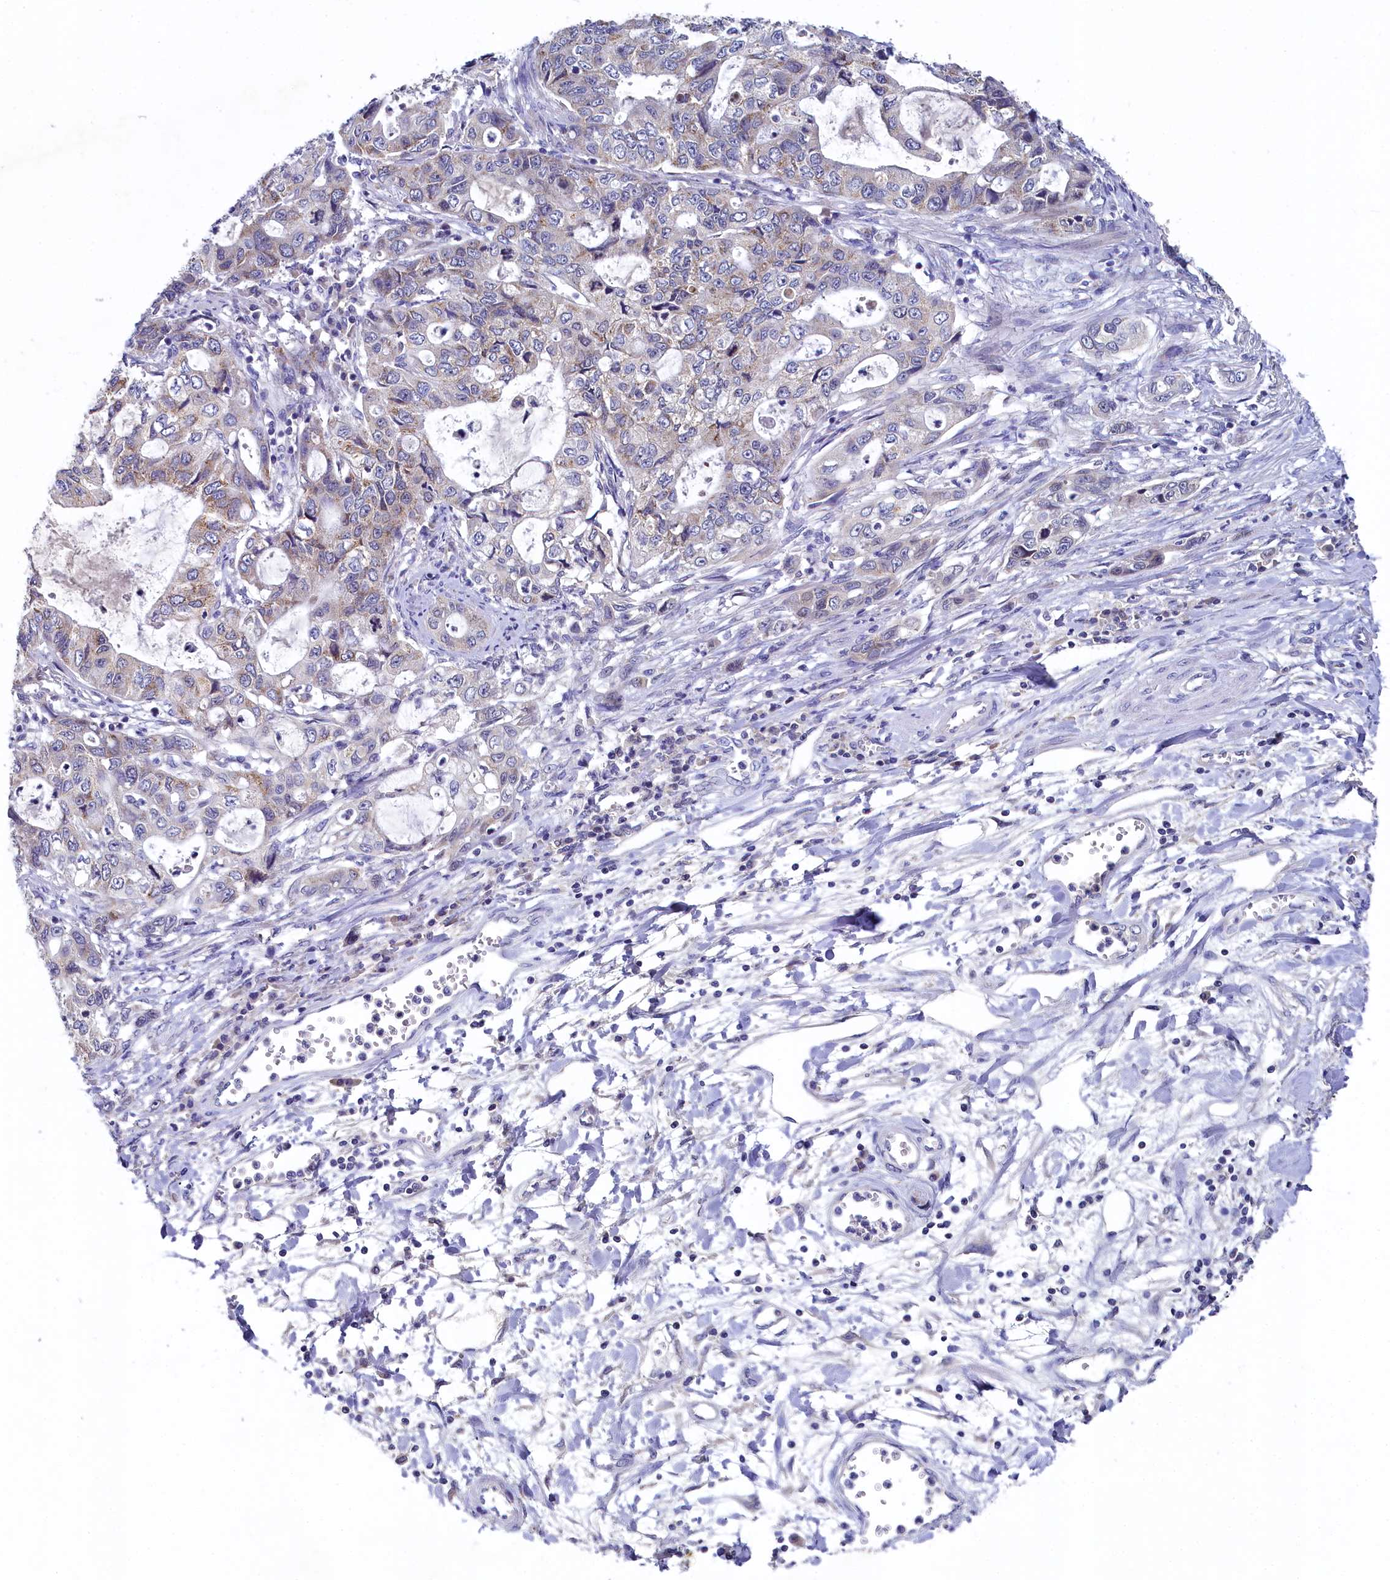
{"staining": {"intensity": "moderate", "quantity": "<25%", "location": "cytoplasmic/membranous"}, "tissue": "stomach cancer", "cell_type": "Tumor cells", "image_type": "cancer", "snomed": [{"axis": "morphology", "description": "Adenocarcinoma, NOS"}, {"axis": "topography", "description": "Stomach, upper"}], "caption": "There is low levels of moderate cytoplasmic/membranous positivity in tumor cells of adenocarcinoma (stomach), as demonstrated by immunohistochemical staining (brown color).", "gene": "SPINK9", "patient": {"sex": "female", "age": 52}}